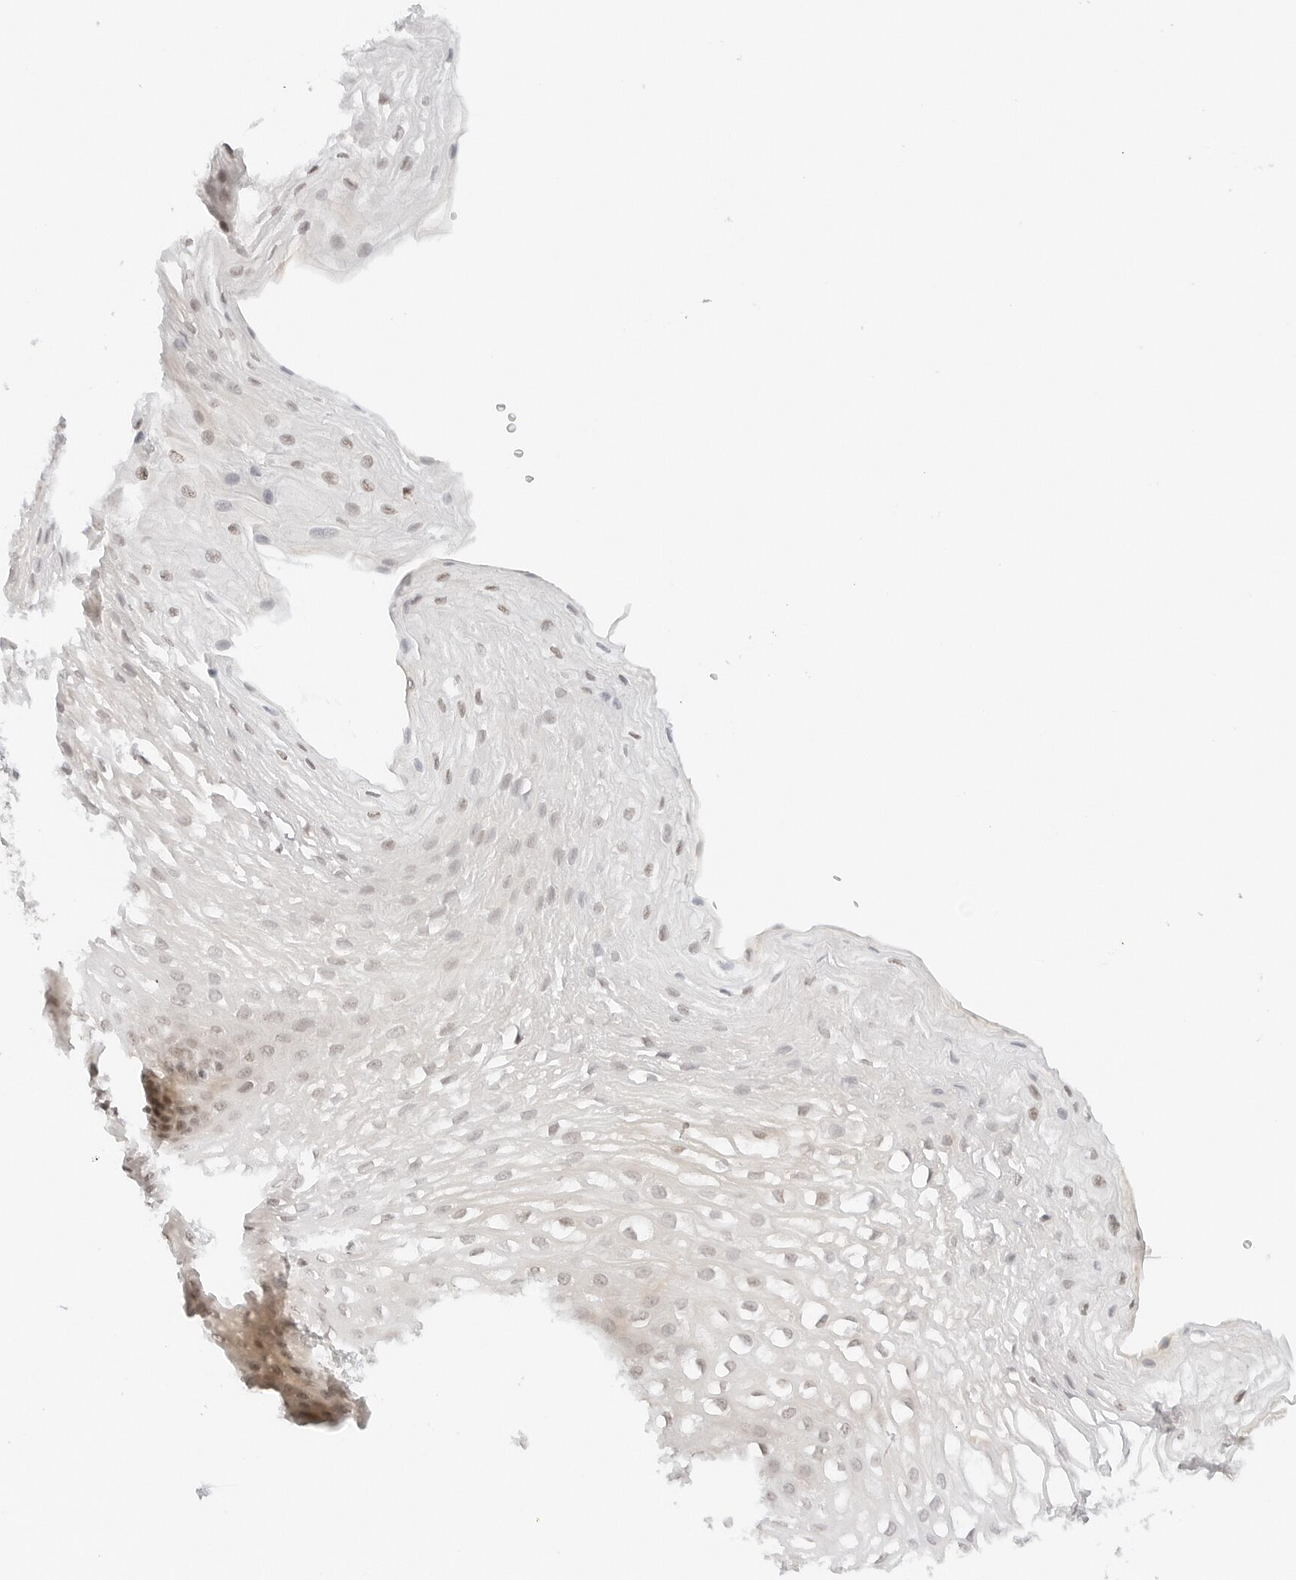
{"staining": {"intensity": "weak", "quantity": "<25%", "location": "cytoplasmic/membranous,nuclear"}, "tissue": "esophagus", "cell_type": "Squamous epithelial cells", "image_type": "normal", "snomed": [{"axis": "morphology", "description": "Normal tissue, NOS"}, {"axis": "topography", "description": "Esophagus"}], "caption": "IHC micrograph of normal esophagus stained for a protein (brown), which reveals no positivity in squamous epithelial cells.", "gene": "NEO1", "patient": {"sex": "female", "age": 66}}